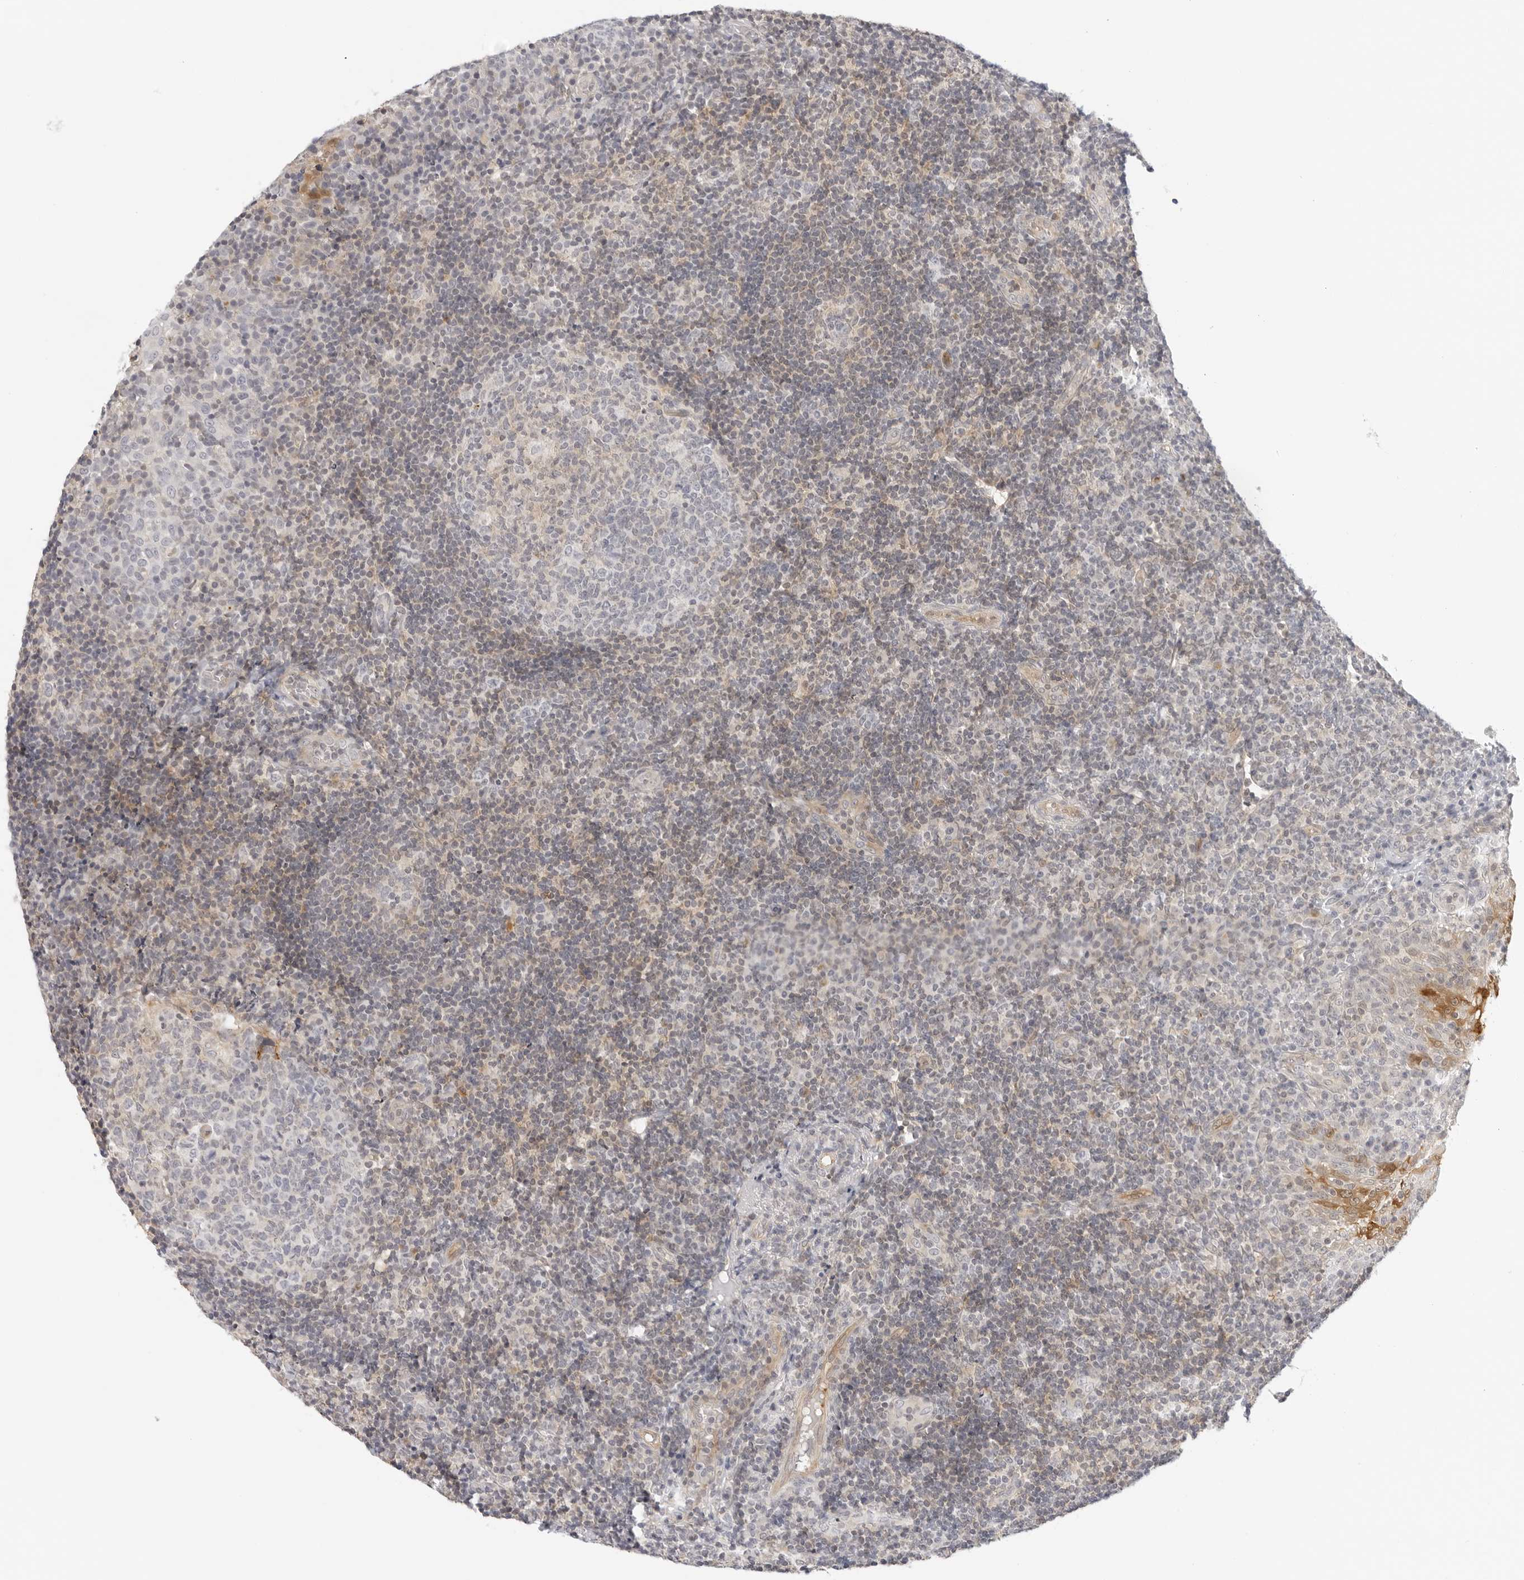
{"staining": {"intensity": "weak", "quantity": "<25%", "location": "cytoplasmic/membranous"}, "tissue": "tonsil", "cell_type": "Germinal center cells", "image_type": "normal", "snomed": [{"axis": "morphology", "description": "Normal tissue, NOS"}, {"axis": "topography", "description": "Tonsil"}], "caption": "This histopathology image is of unremarkable tonsil stained with immunohistochemistry (IHC) to label a protein in brown with the nuclei are counter-stained blue. There is no staining in germinal center cells.", "gene": "OSCP1", "patient": {"sex": "female", "age": 40}}